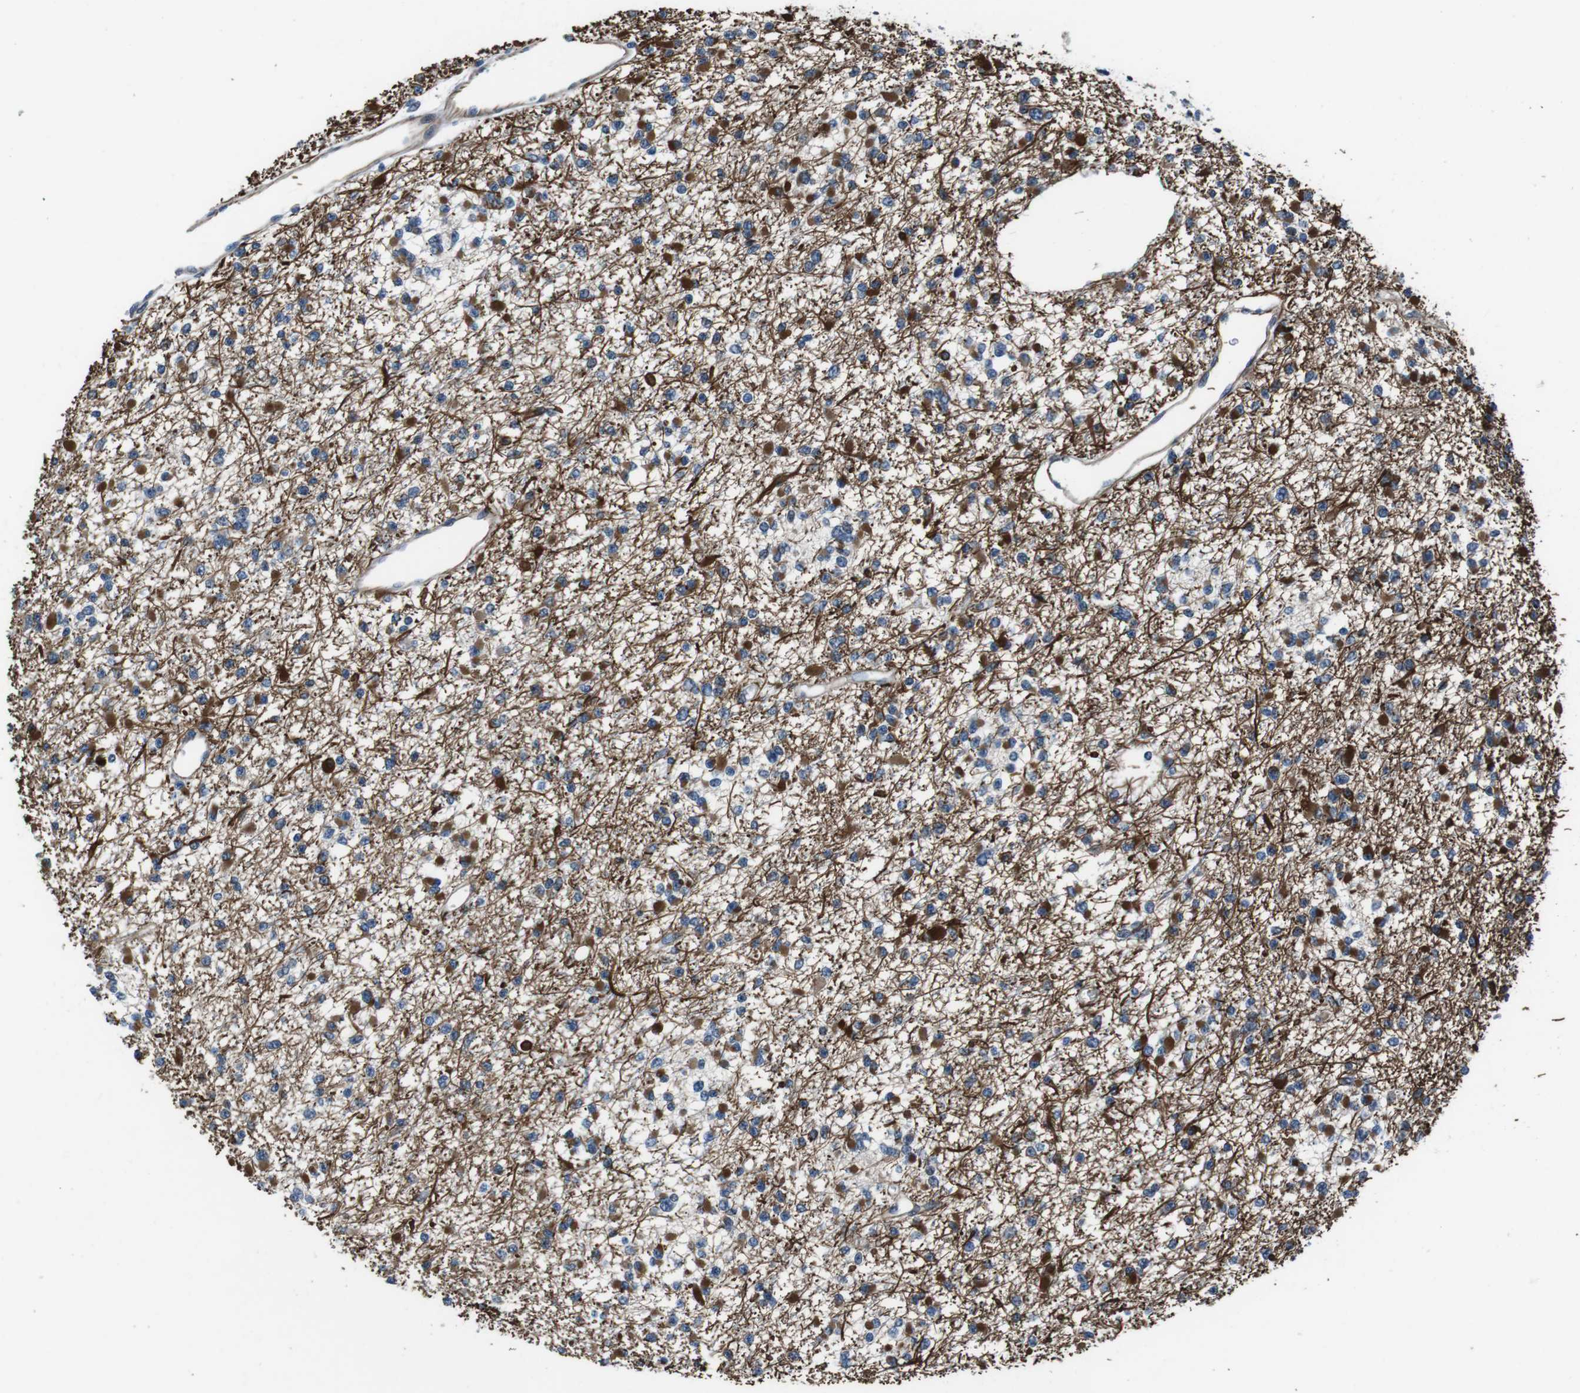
{"staining": {"intensity": "strong", "quantity": "25%-75%", "location": "cytoplasmic/membranous"}, "tissue": "glioma", "cell_type": "Tumor cells", "image_type": "cancer", "snomed": [{"axis": "morphology", "description": "Glioma, malignant, Low grade"}, {"axis": "topography", "description": "Brain"}], "caption": "About 25%-75% of tumor cells in glioma demonstrate strong cytoplasmic/membranous protein positivity as visualized by brown immunohistochemical staining.", "gene": "LRRC49", "patient": {"sex": "female", "age": 22}}